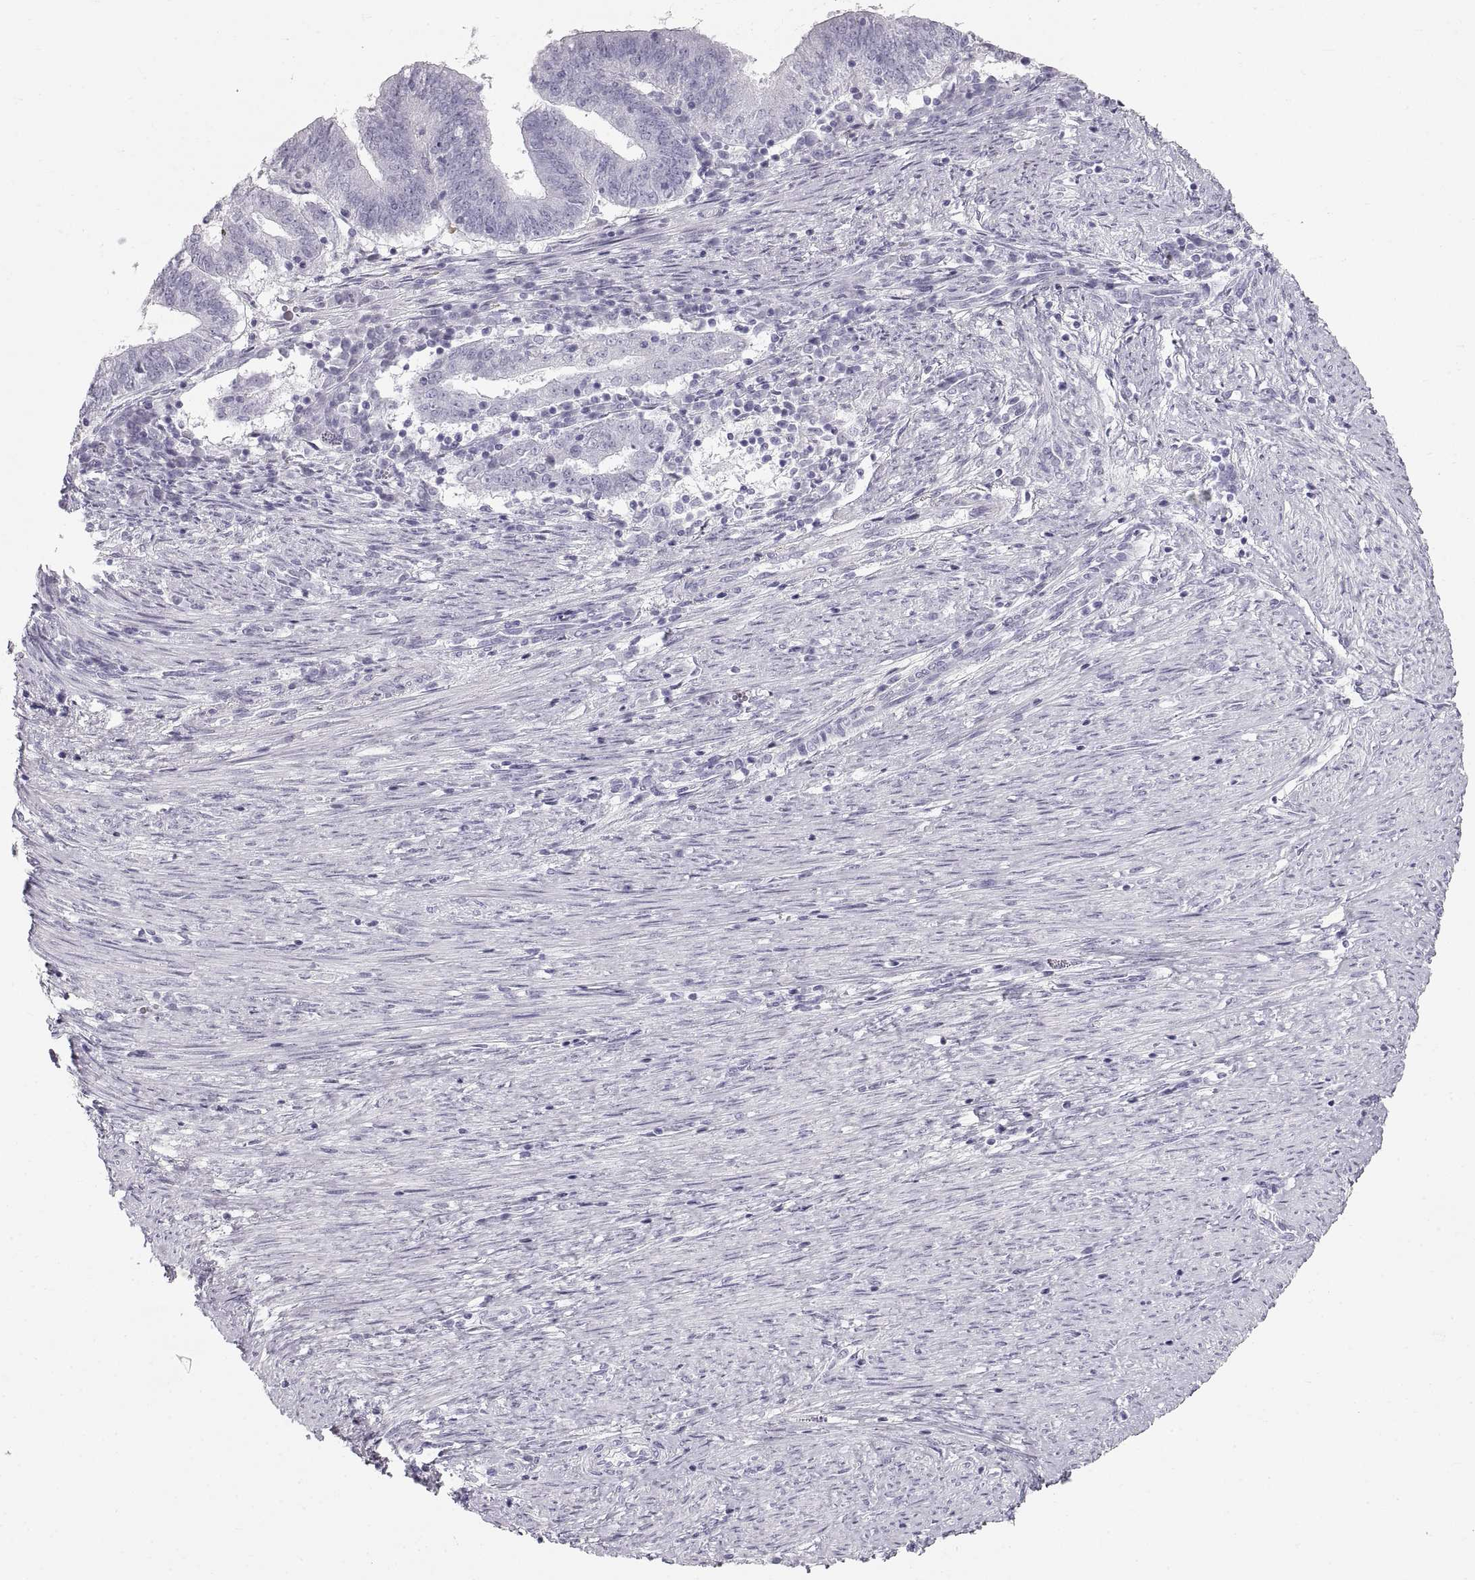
{"staining": {"intensity": "negative", "quantity": "none", "location": "none"}, "tissue": "endometrial cancer", "cell_type": "Tumor cells", "image_type": "cancer", "snomed": [{"axis": "morphology", "description": "Adenocarcinoma, NOS"}, {"axis": "topography", "description": "Endometrium"}], "caption": "Immunohistochemistry (IHC) image of neoplastic tissue: endometrial adenocarcinoma stained with DAB (3,3'-diaminobenzidine) demonstrates no significant protein expression in tumor cells.", "gene": "CRYAA", "patient": {"sex": "female", "age": 82}}